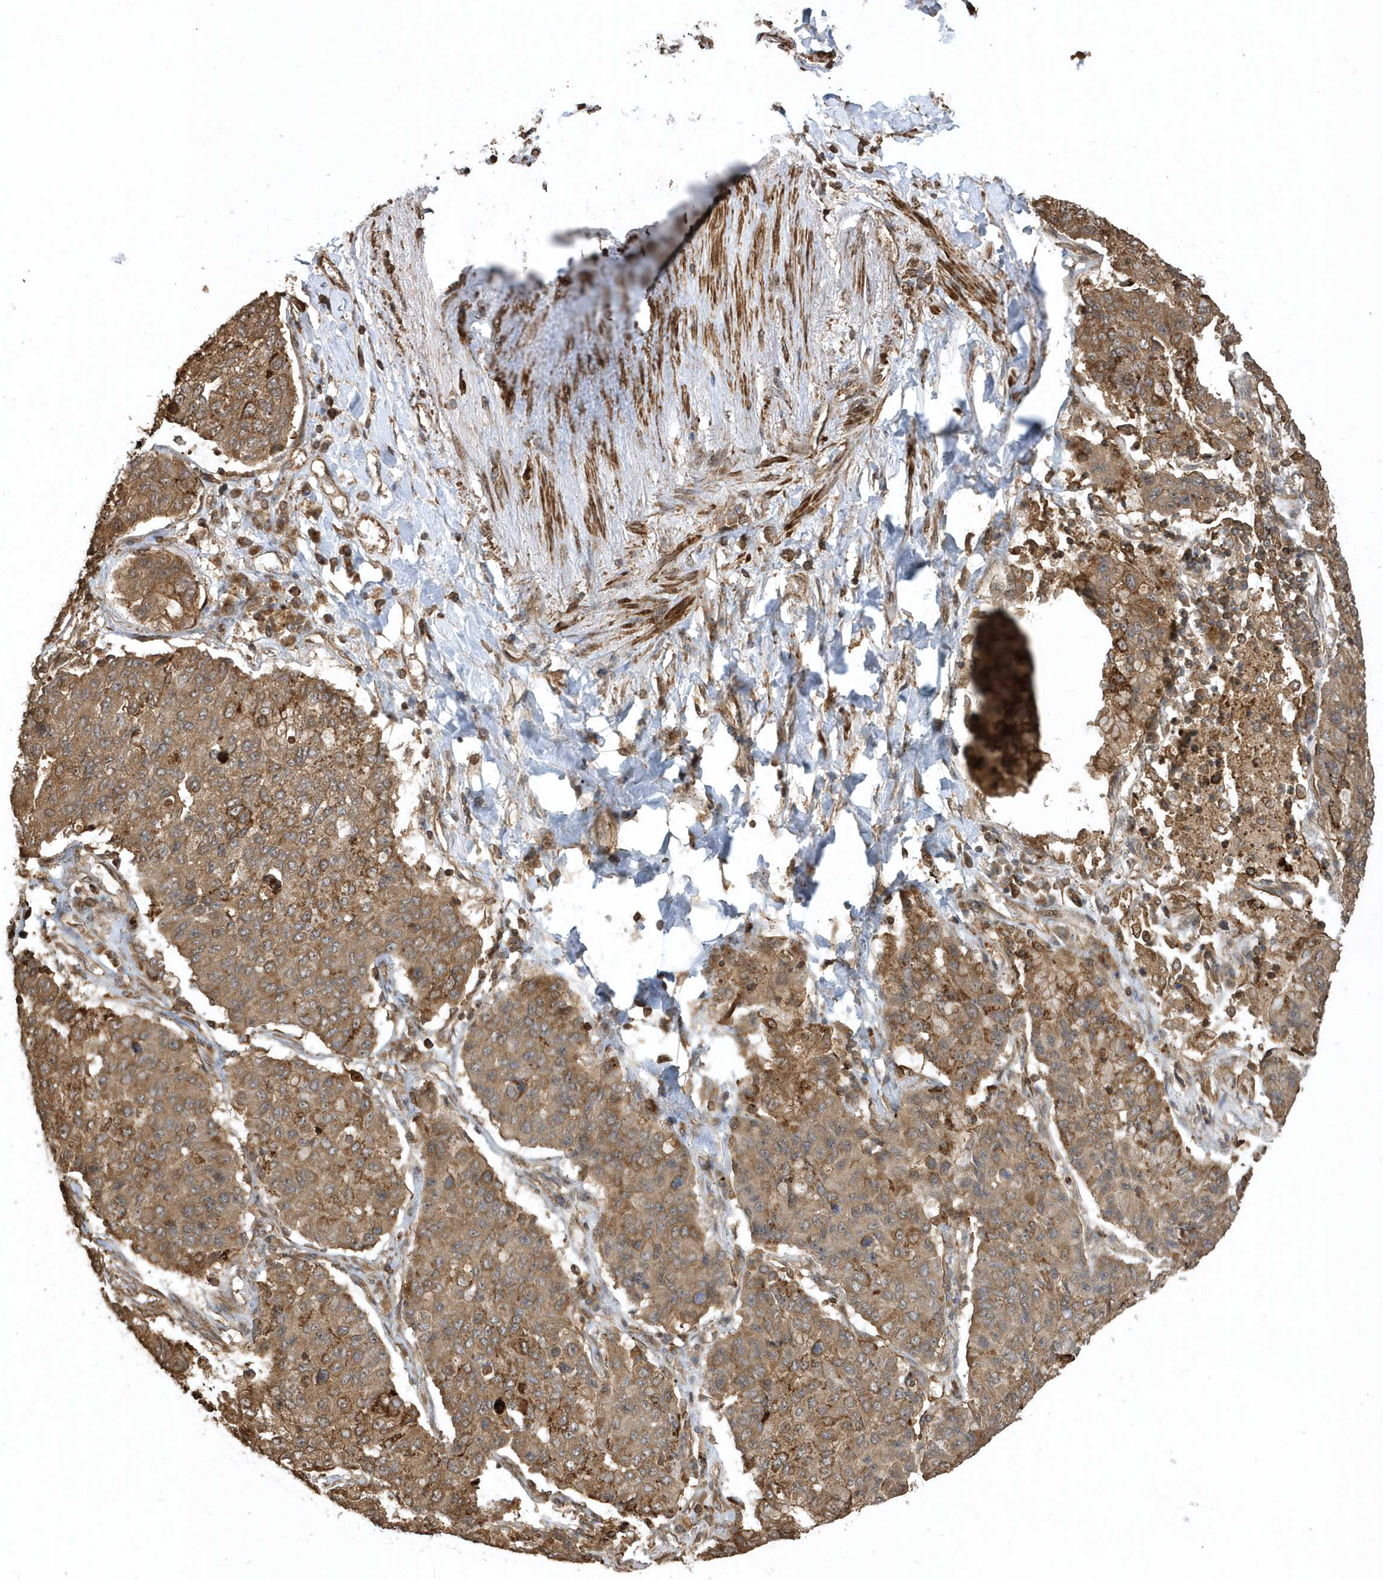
{"staining": {"intensity": "moderate", "quantity": ">75%", "location": "cytoplasmic/membranous"}, "tissue": "lung cancer", "cell_type": "Tumor cells", "image_type": "cancer", "snomed": [{"axis": "morphology", "description": "Squamous cell carcinoma, NOS"}, {"axis": "topography", "description": "Lung"}], "caption": "About >75% of tumor cells in lung cancer demonstrate moderate cytoplasmic/membranous protein positivity as visualized by brown immunohistochemical staining.", "gene": "SENP8", "patient": {"sex": "male", "age": 74}}